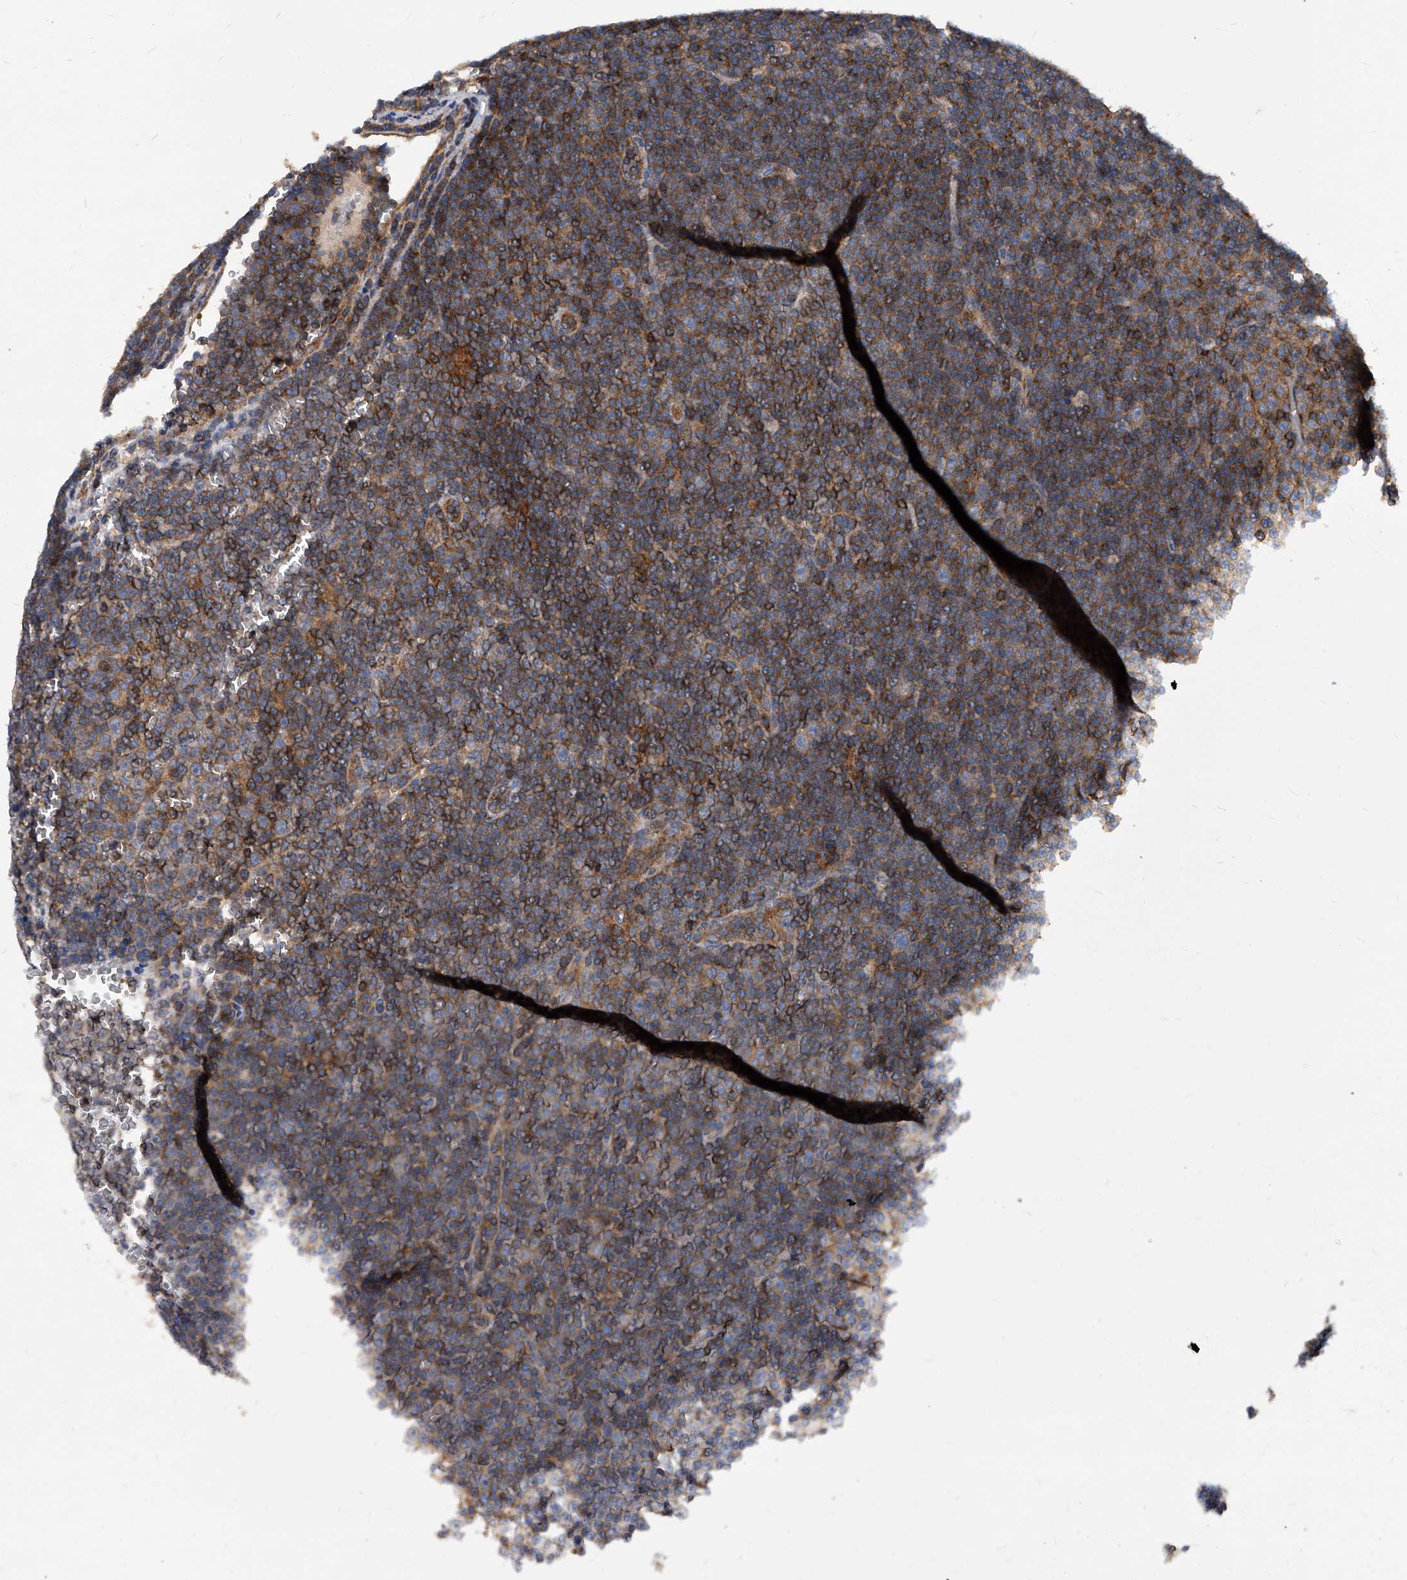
{"staining": {"intensity": "moderate", "quantity": "25%-75%", "location": "cytoplasmic/membranous"}, "tissue": "lymphoma", "cell_type": "Tumor cells", "image_type": "cancer", "snomed": [{"axis": "morphology", "description": "Malignant lymphoma, non-Hodgkin's type, Low grade"}, {"axis": "topography", "description": "Lymph node"}], "caption": "The micrograph reveals immunohistochemical staining of lymphoma. There is moderate cytoplasmic/membranous expression is present in approximately 25%-75% of tumor cells.", "gene": "ATG5", "patient": {"sex": "female", "age": 67}}